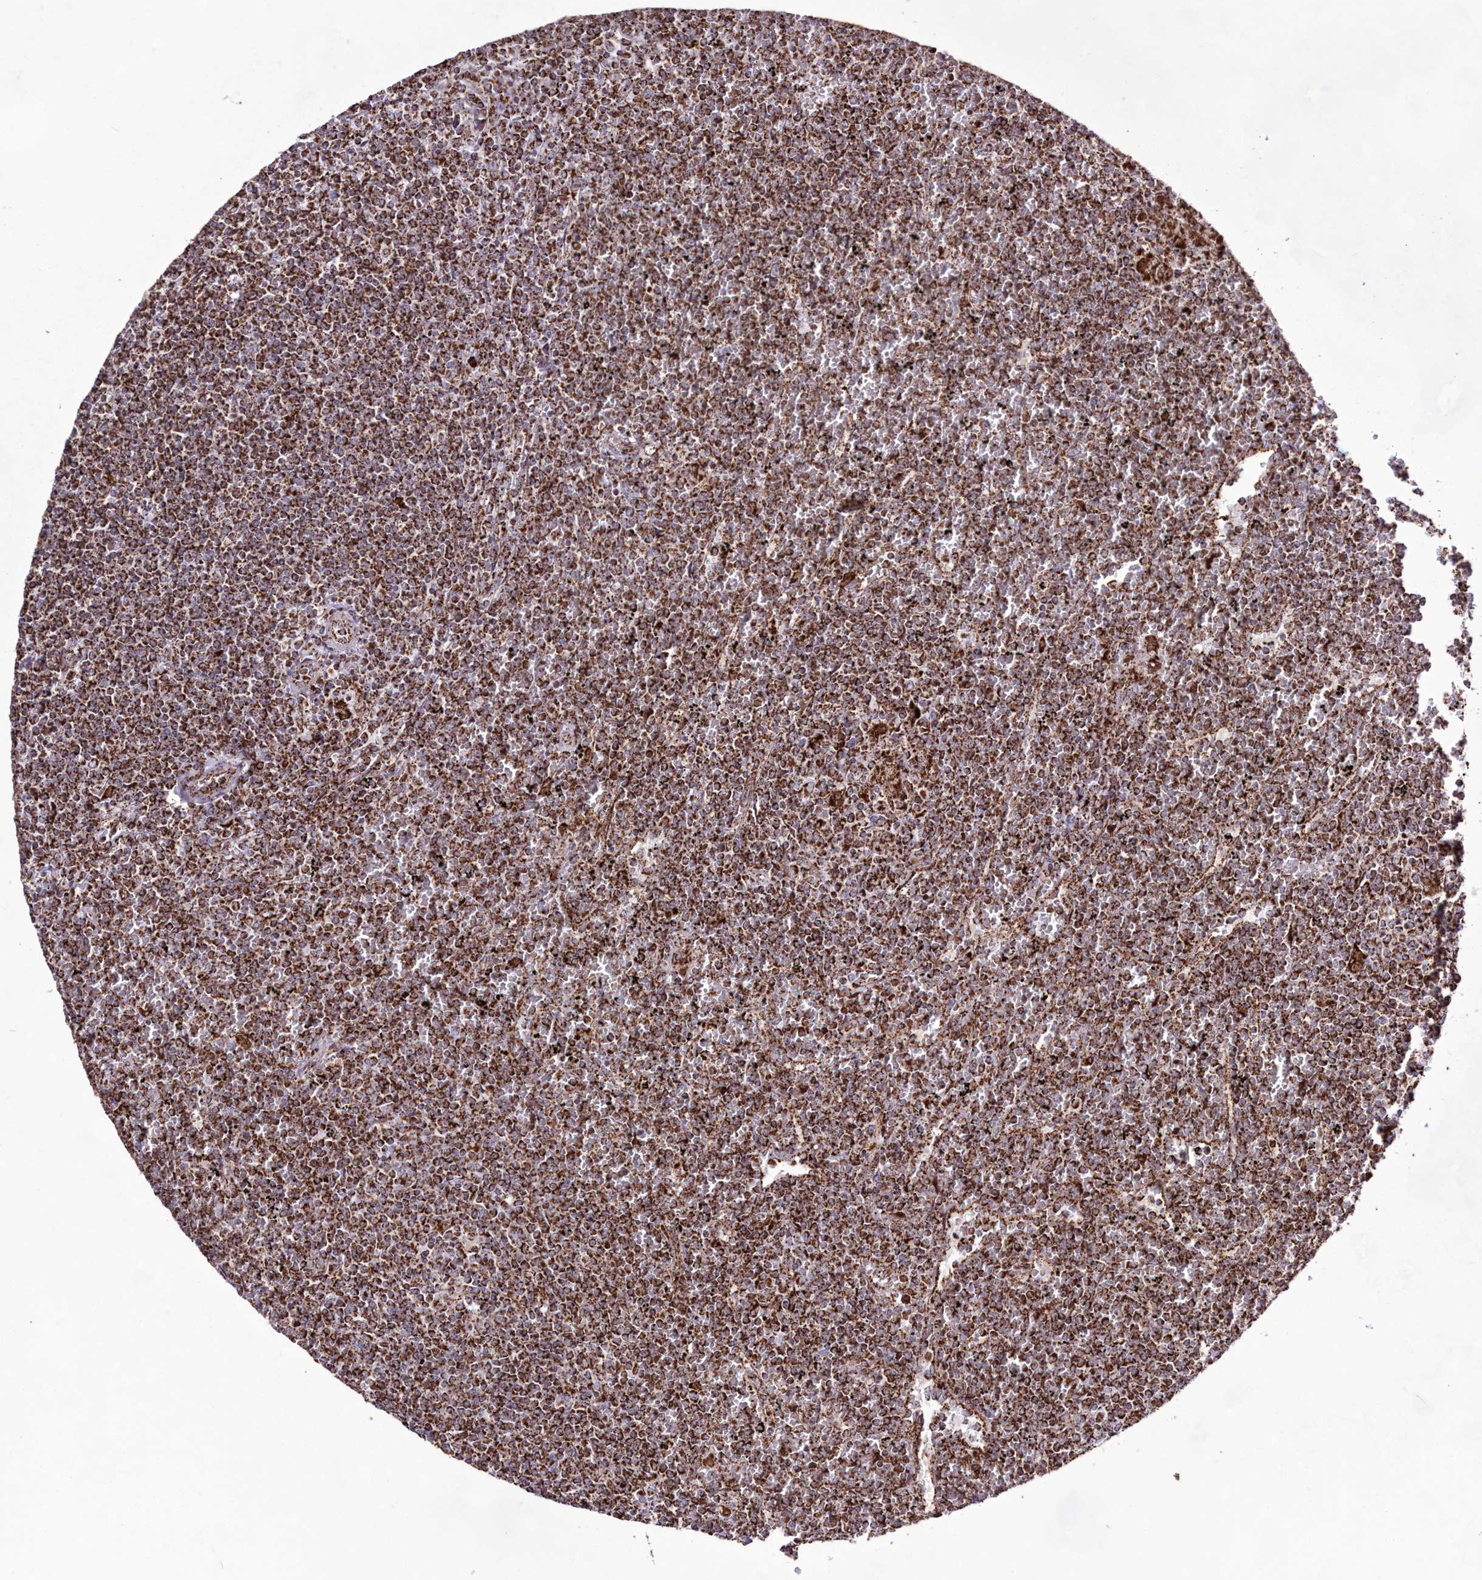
{"staining": {"intensity": "strong", "quantity": ">75%", "location": "cytoplasmic/membranous"}, "tissue": "lymphoma", "cell_type": "Tumor cells", "image_type": "cancer", "snomed": [{"axis": "morphology", "description": "Malignant lymphoma, non-Hodgkin's type, Low grade"}, {"axis": "topography", "description": "Spleen"}], "caption": "Lymphoma stained with DAB (3,3'-diaminobenzidine) IHC shows high levels of strong cytoplasmic/membranous positivity in about >75% of tumor cells.", "gene": "HADHB", "patient": {"sex": "female", "age": 19}}